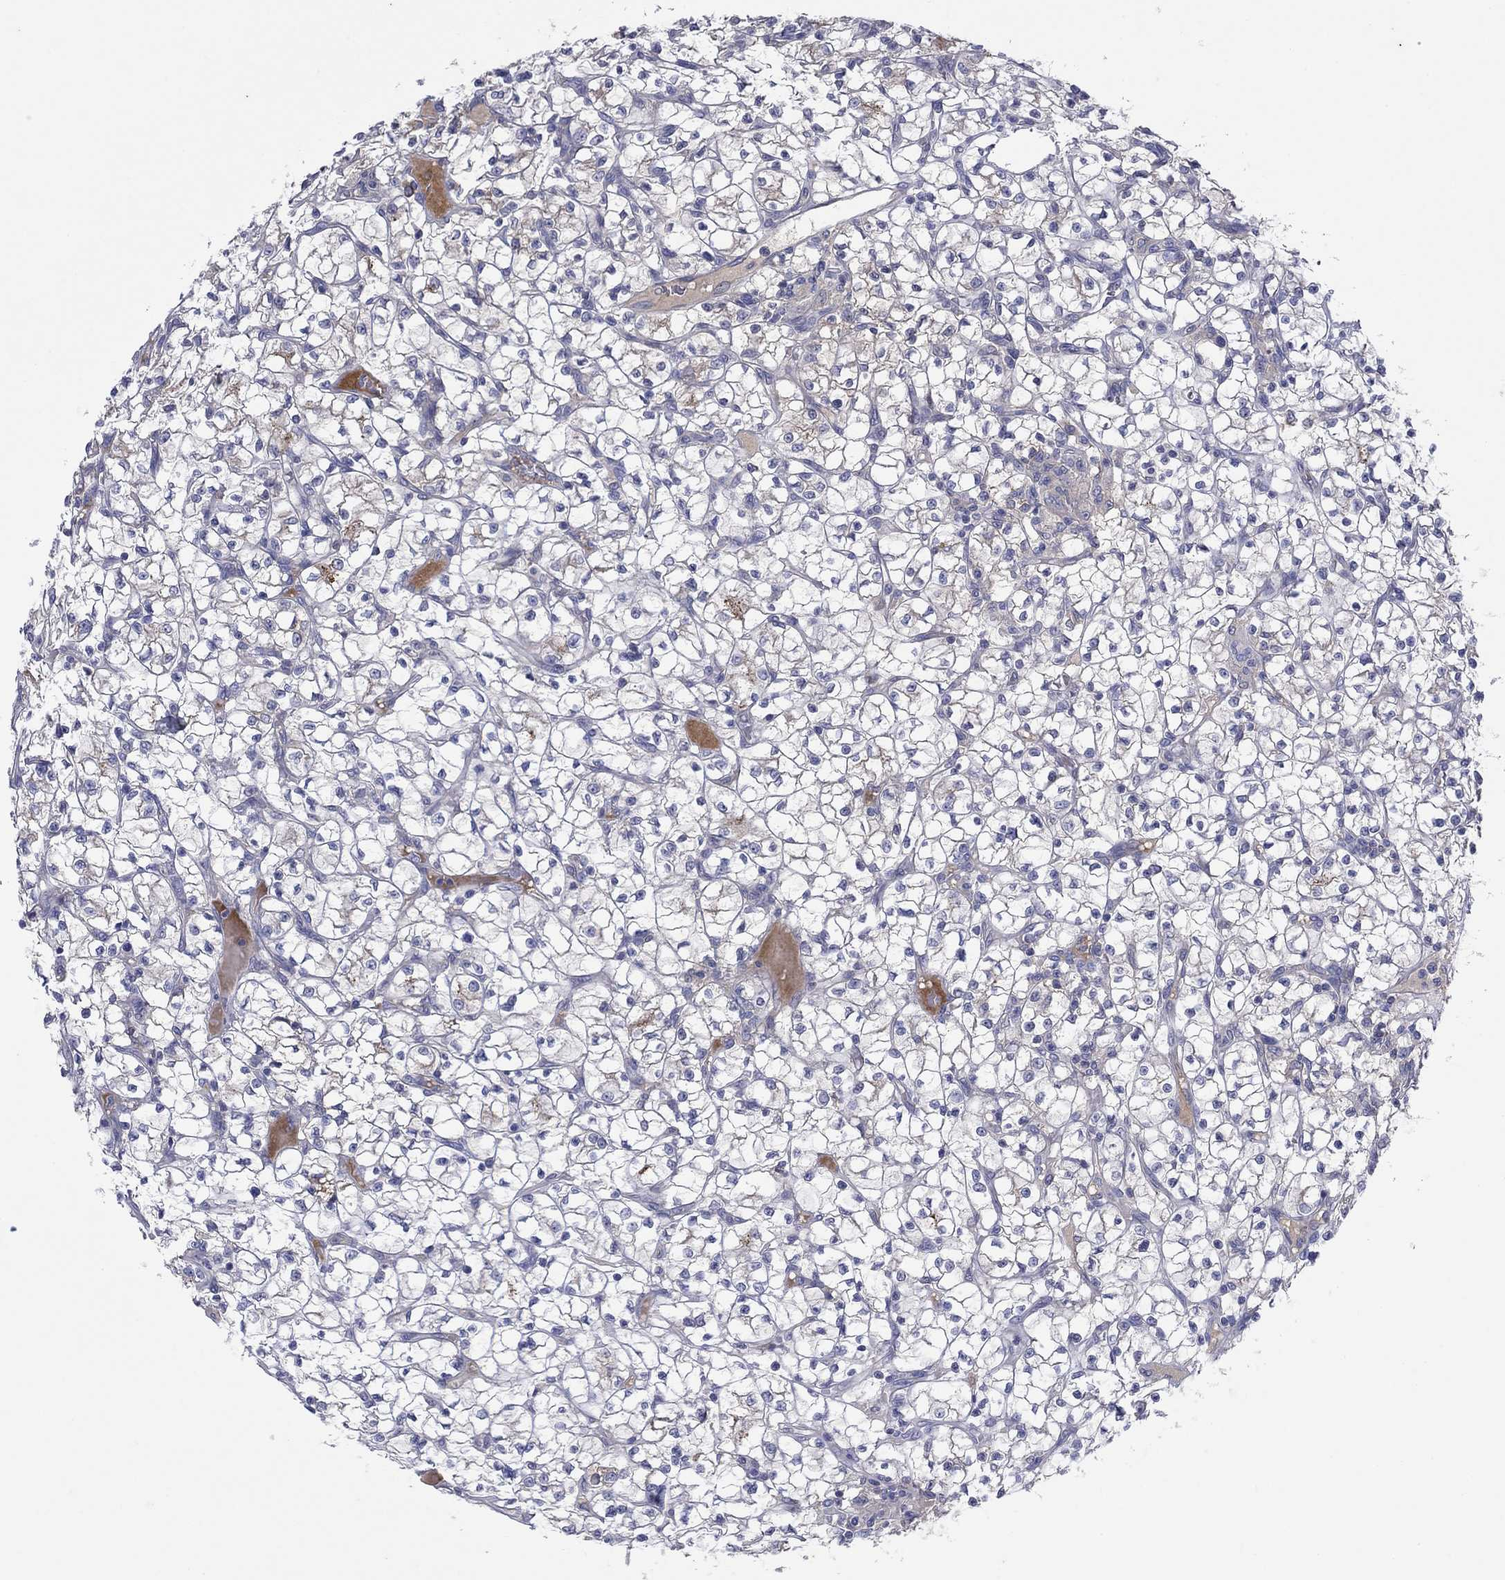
{"staining": {"intensity": "negative", "quantity": "none", "location": "none"}, "tissue": "renal cancer", "cell_type": "Tumor cells", "image_type": "cancer", "snomed": [{"axis": "morphology", "description": "Adenocarcinoma, NOS"}, {"axis": "topography", "description": "Kidney"}], "caption": "Renal adenocarcinoma stained for a protein using immunohistochemistry displays no positivity tumor cells.", "gene": "PLCL2", "patient": {"sex": "female", "age": 64}}